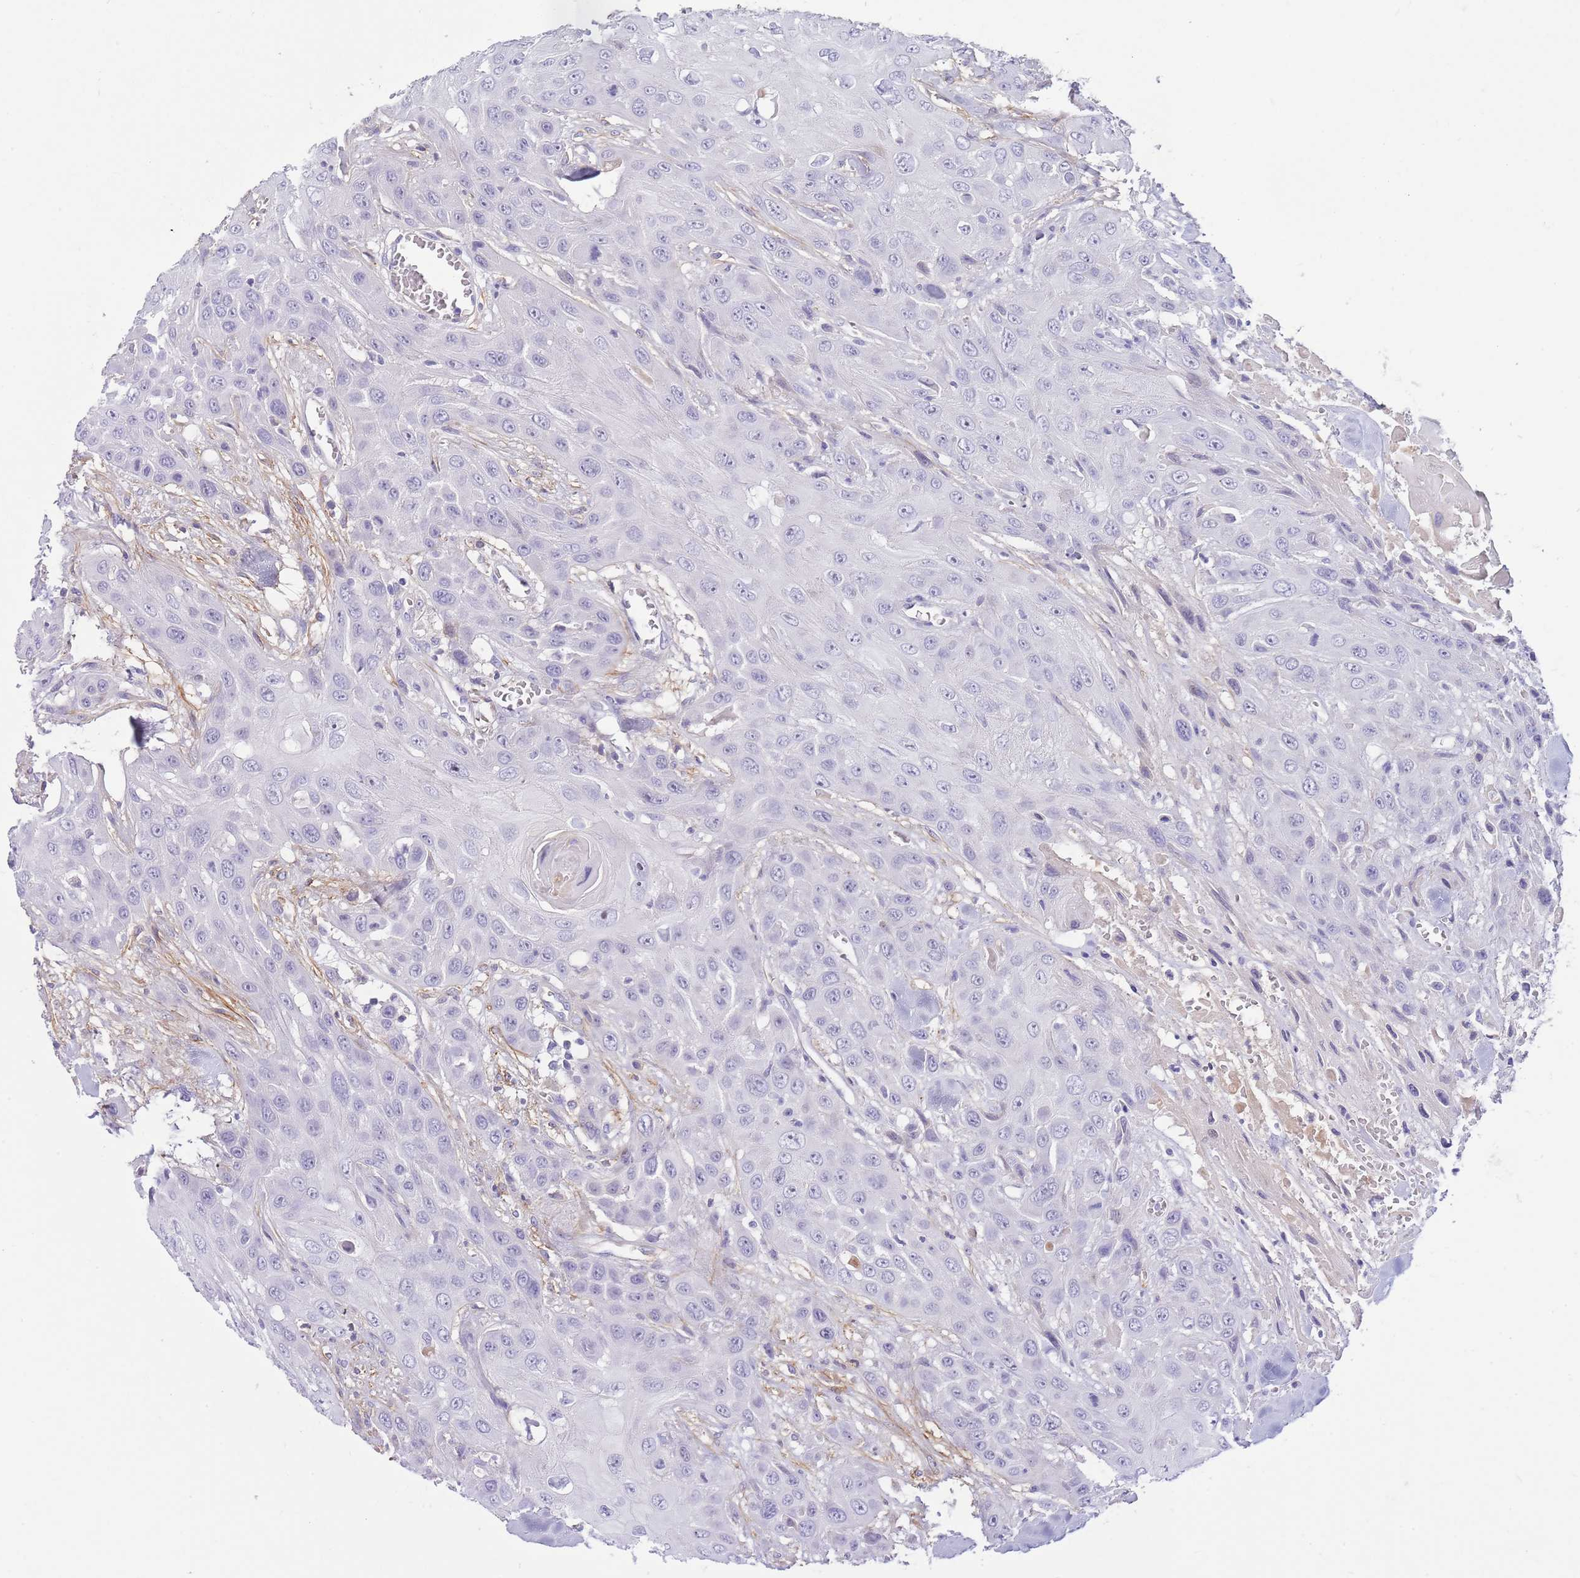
{"staining": {"intensity": "negative", "quantity": "none", "location": "none"}, "tissue": "head and neck cancer", "cell_type": "Tumor cells", "image_type": "cancer", "snomed": [{"axis": "morphology", "description": "Squamous cell carcinoma, NOS"}, {"axis": "topography", "description": "Head-Neck"}], "caption": "An IHC image of squamous cell carcinoma (head and neck) is shown. There is no staining in tumor cells of squamous cell carcinoma (head and neck).", "gene": "LEPROTL1", "patient": {"sex": "male", "age": 81}}